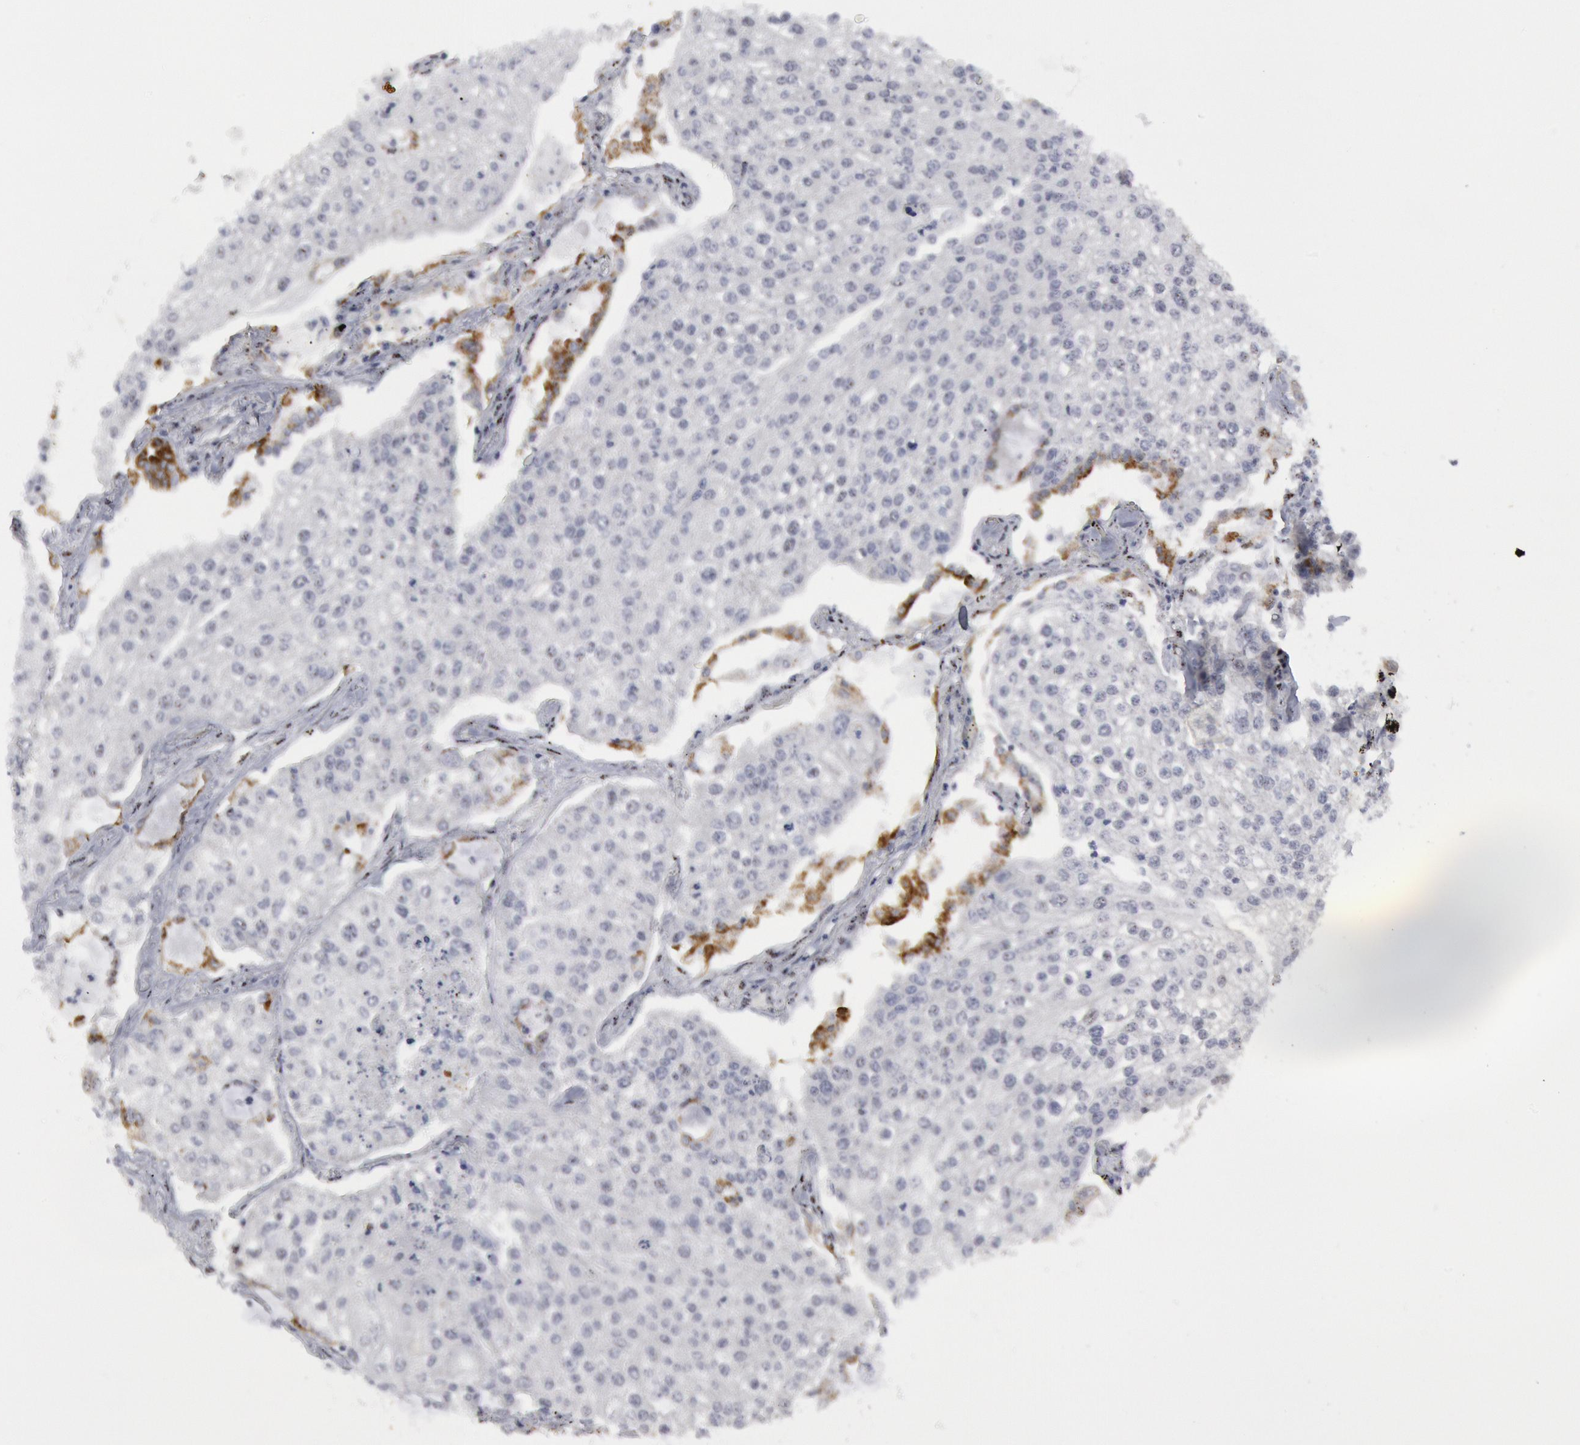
{"staining": {"intensity": "negative", "quantity": "none", "location": "none"}, "tissue": "lung cancer", "cell_type": "Tumor cells", "image_type": "cancer", "snomed": [{"axis": "morphology", "description": "Squamous cell carcinoma, NOS"}, {"axis": "topography", "description": "Lung"}], "caption": "A histopathology image of lung squamous cell carcinoma stained for a protein exhibits no brown staining in tumor cells.", "gene": "FOXO1", "patient": {"sex": "male", "age": 75}}